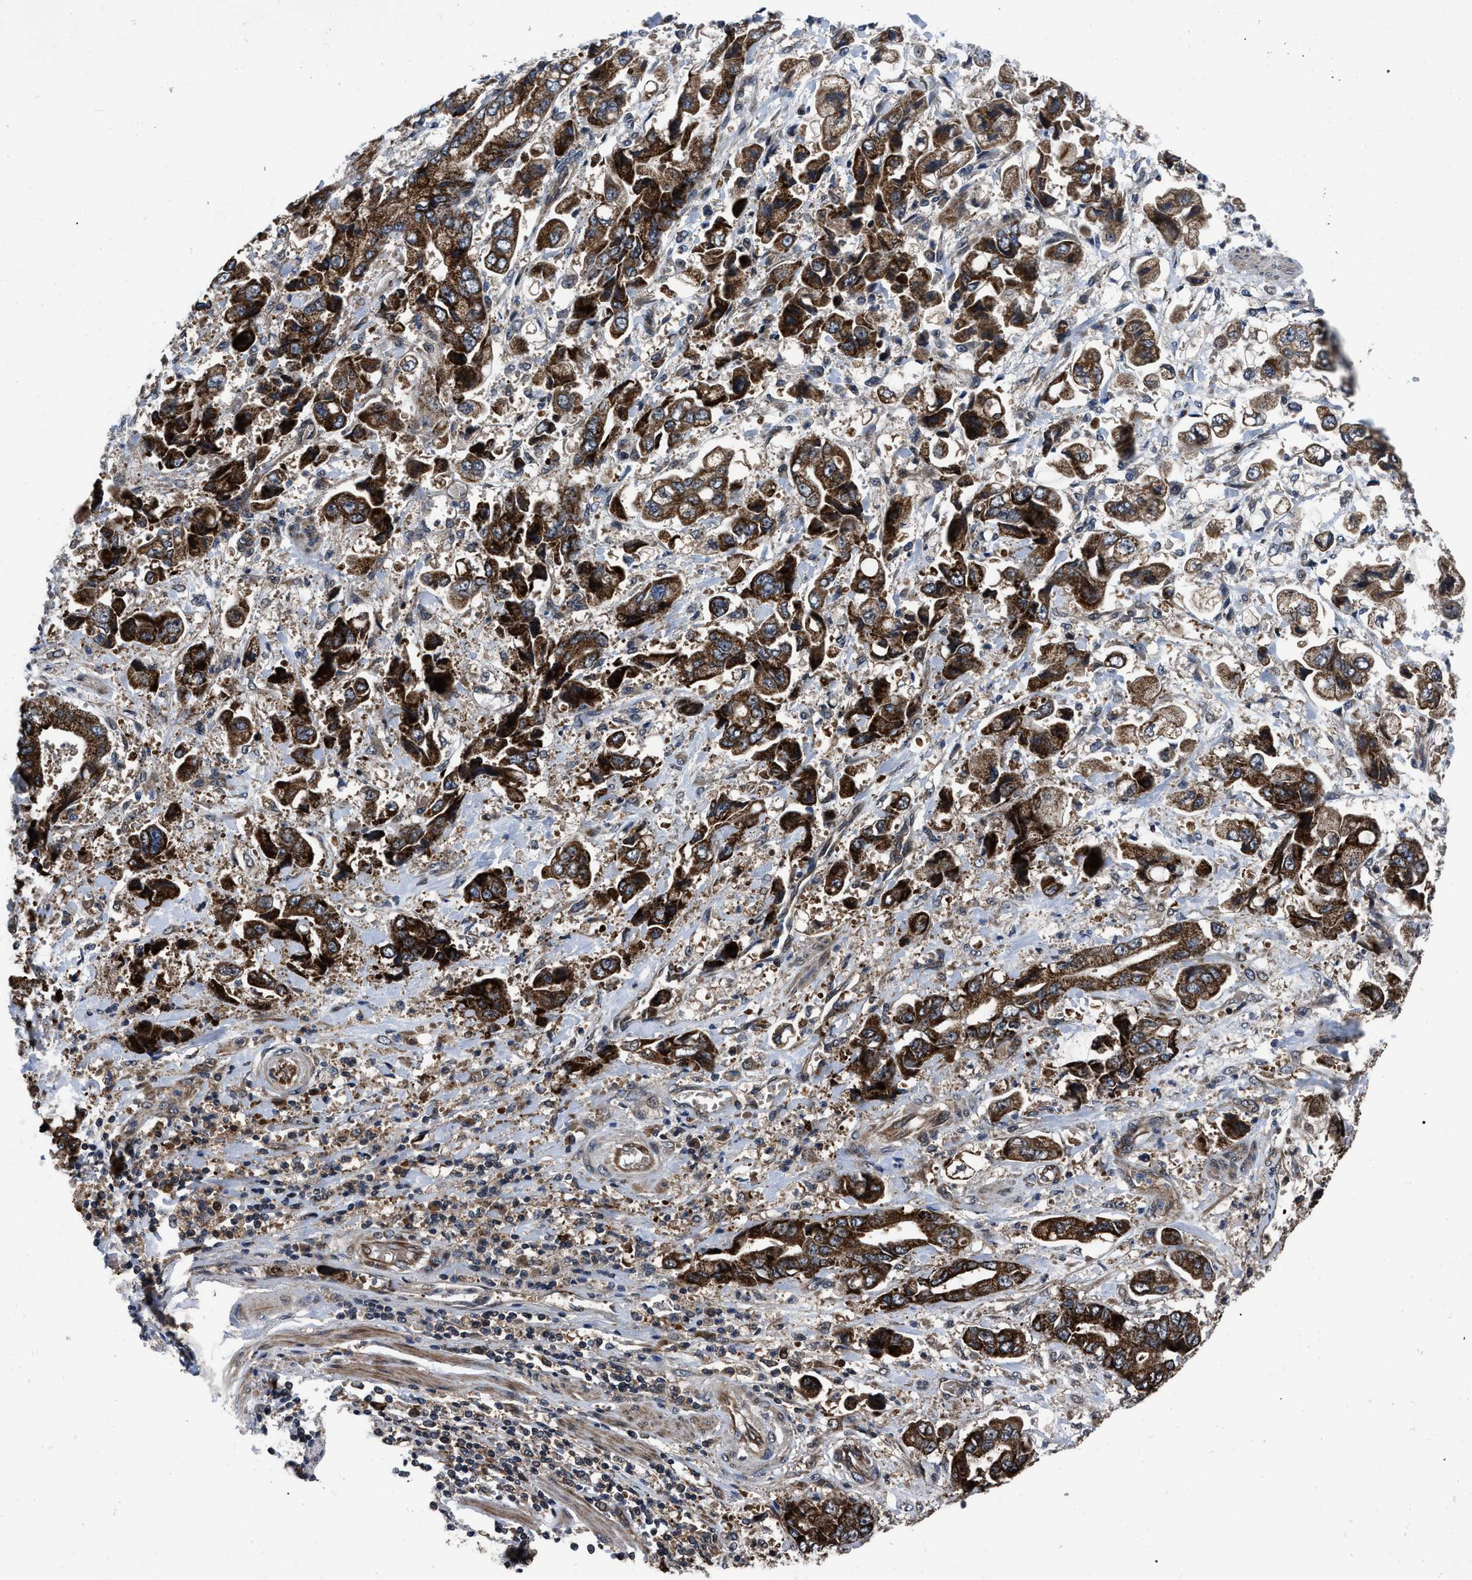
{"staining": {"intensity": "strong", "quantity": ">75%", "location": "cytoplasmic/membranous"}, "tissue": "stomach cancer", "cell_type": "Tumor cells", "image_type": "cancer", "snomed": [{"axis": "morphology", "description": "Normal tissue, NOS"}, {"axis": "morphology", "description": "Adenocarcinoma, NOS"}, {"axis": "topography", "description": "Stomach"}], "caption": "DAB immunohistochemical staining of stomach adenocarcinoma exhibits strong cytoplasmic/membranous protein staining in approximately >75% of tumor cells.", "gene": "PPWD1", "patient": {"sex": "male", "age": 62}}